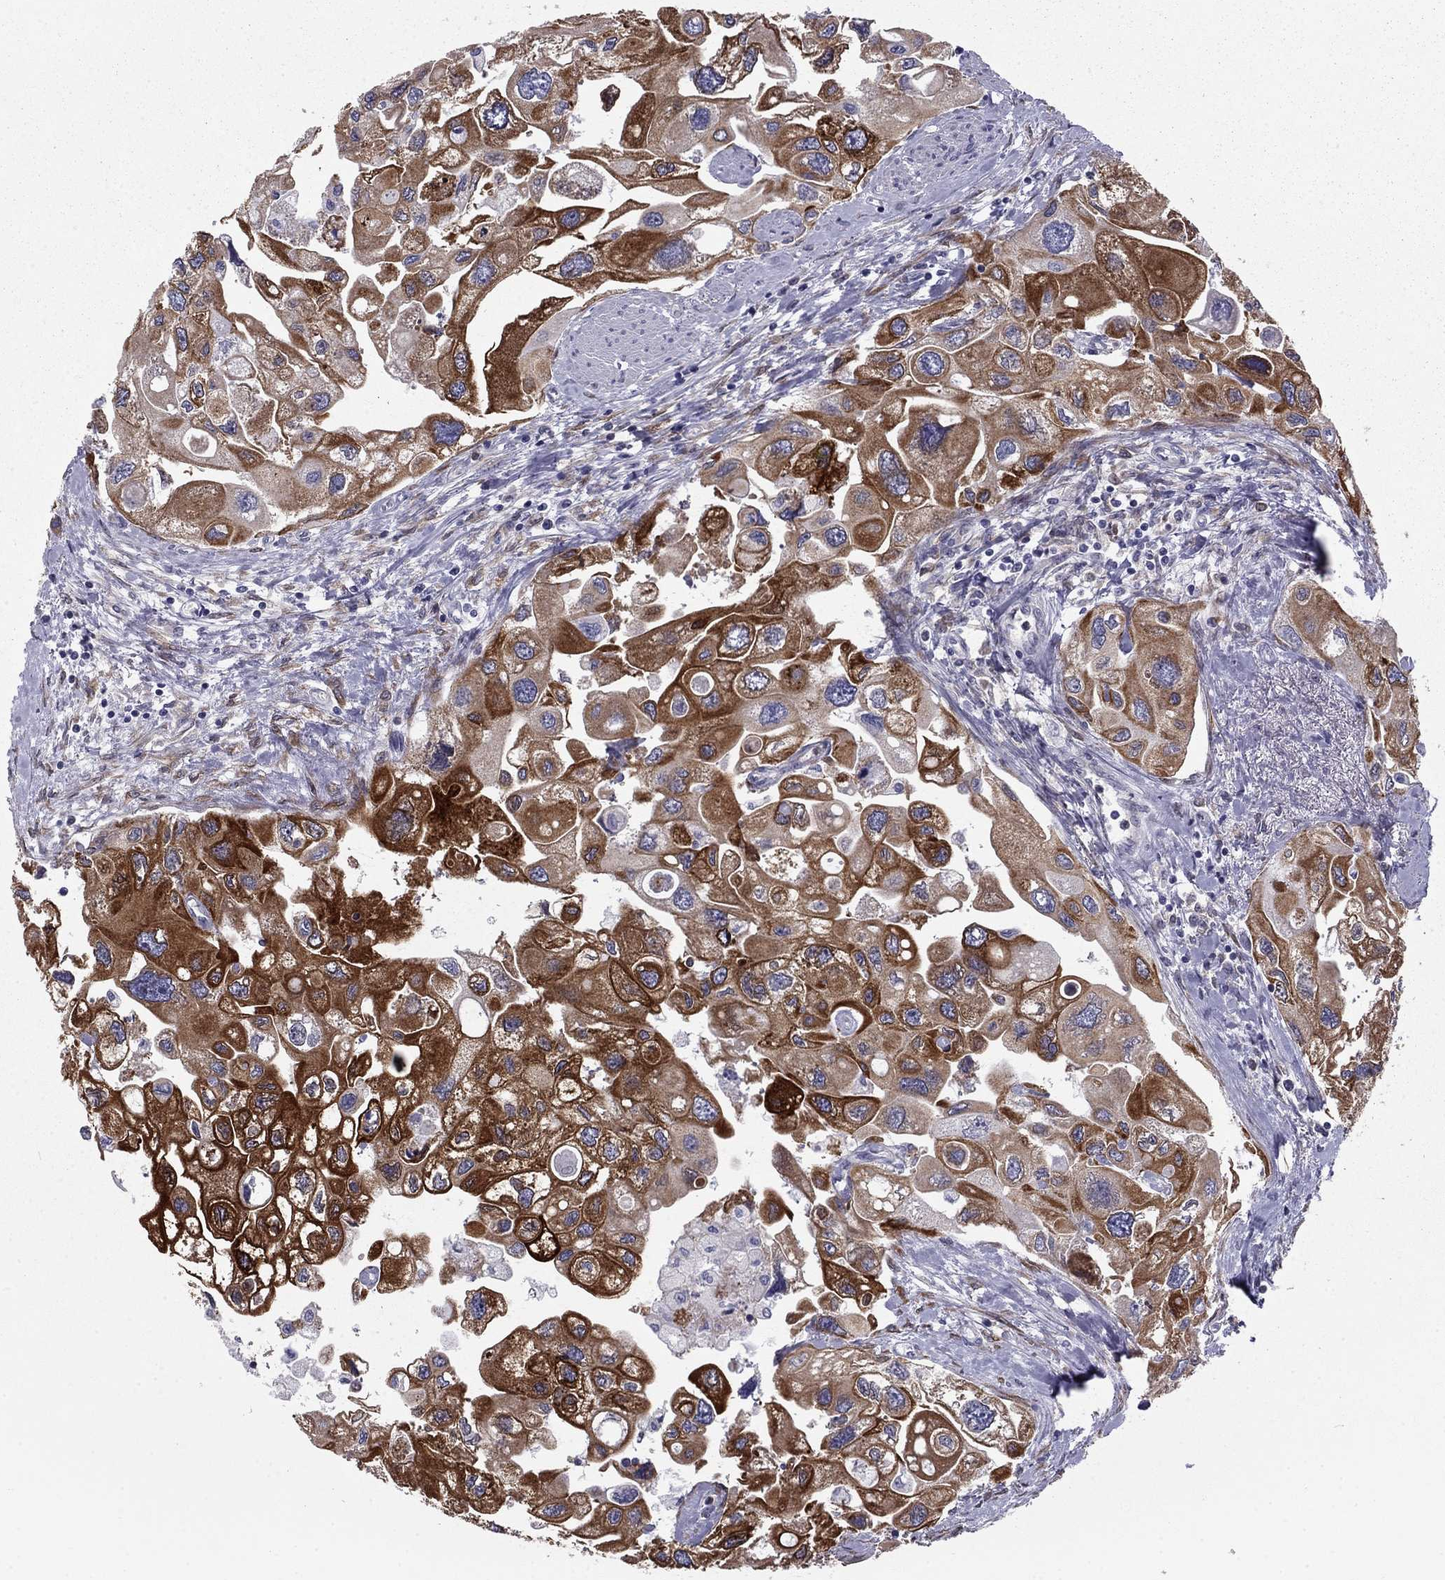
{"staining": {"intensity": "strong", "quantity": "25%-75%", "location": "cytoplasmic/membranous"}, "tissue": "urothelial cancer", "cell_type": "Tumor cells", "image_type": "cancer", "snomed": [{"axis": "morphology", "description": "Urothelial carcinoma, High grade"}, {"axis": "topography", "description": "Urinary bladder"}], "caption": "A high-resolution image shows IHC staining of urothelial cancer, which displays strong cytoplasmic/membranous staining in about 25%-75% of tumor cells.", "gene": "TMED3", "patient": {"sex": "male", "age": 59}}